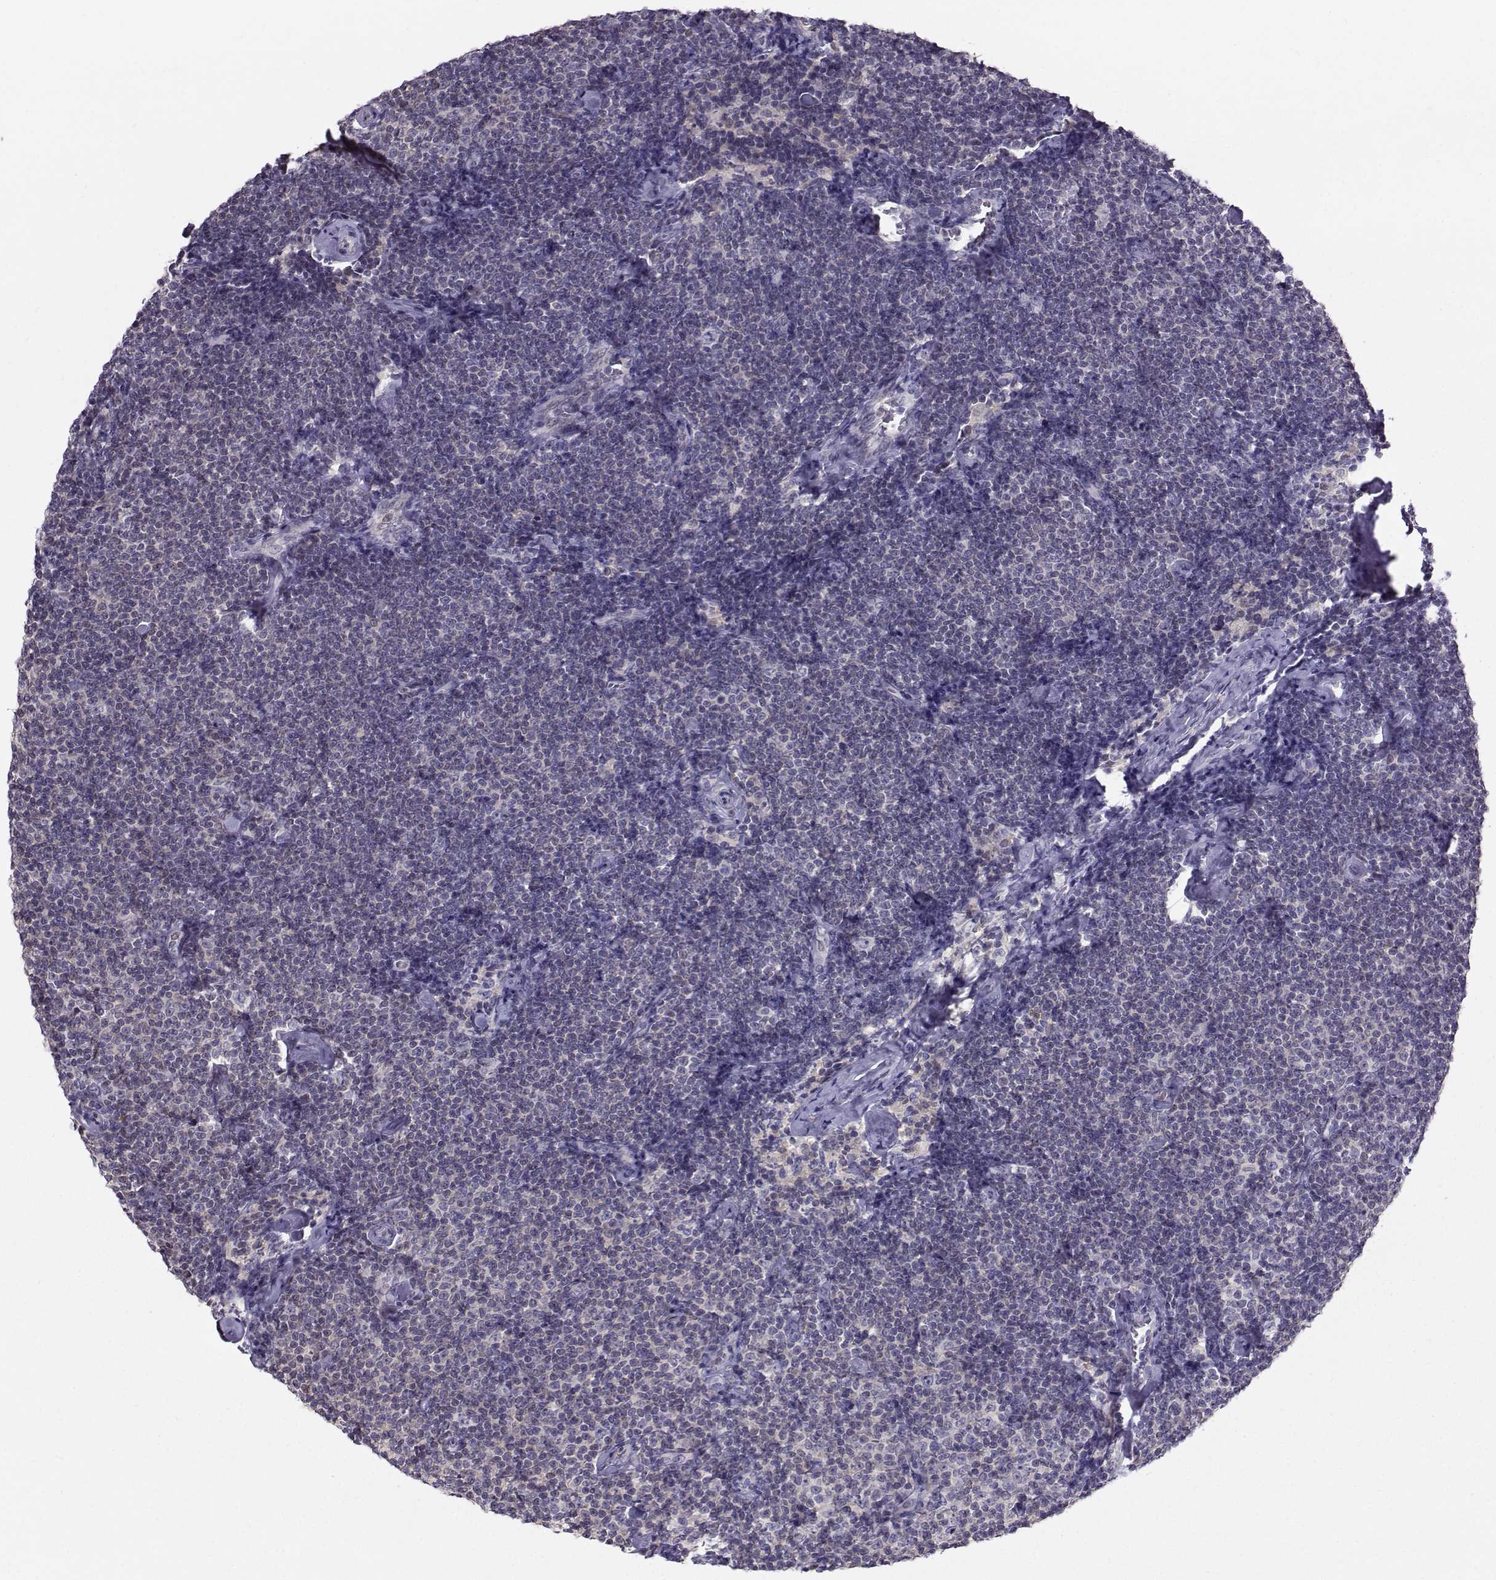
{"staining": {"intensity": "negative", "quantity": "none", "location": "none"}, "tissue": "lymphoma", "cell_type": "Tumor cells", "image_type": "cancer", "snomed": [{"axis": "morphology", "description": "Malignant lymphoma, non-Hodgkin's type, Low grade"}, {"axis": "topography", "description": "Lymph node"}], "caption": "Image shows no significant protein staining in tumor cells of lymphoma.", "gene": "PGK1", "patient": {"sex": "male", "age": 81}}